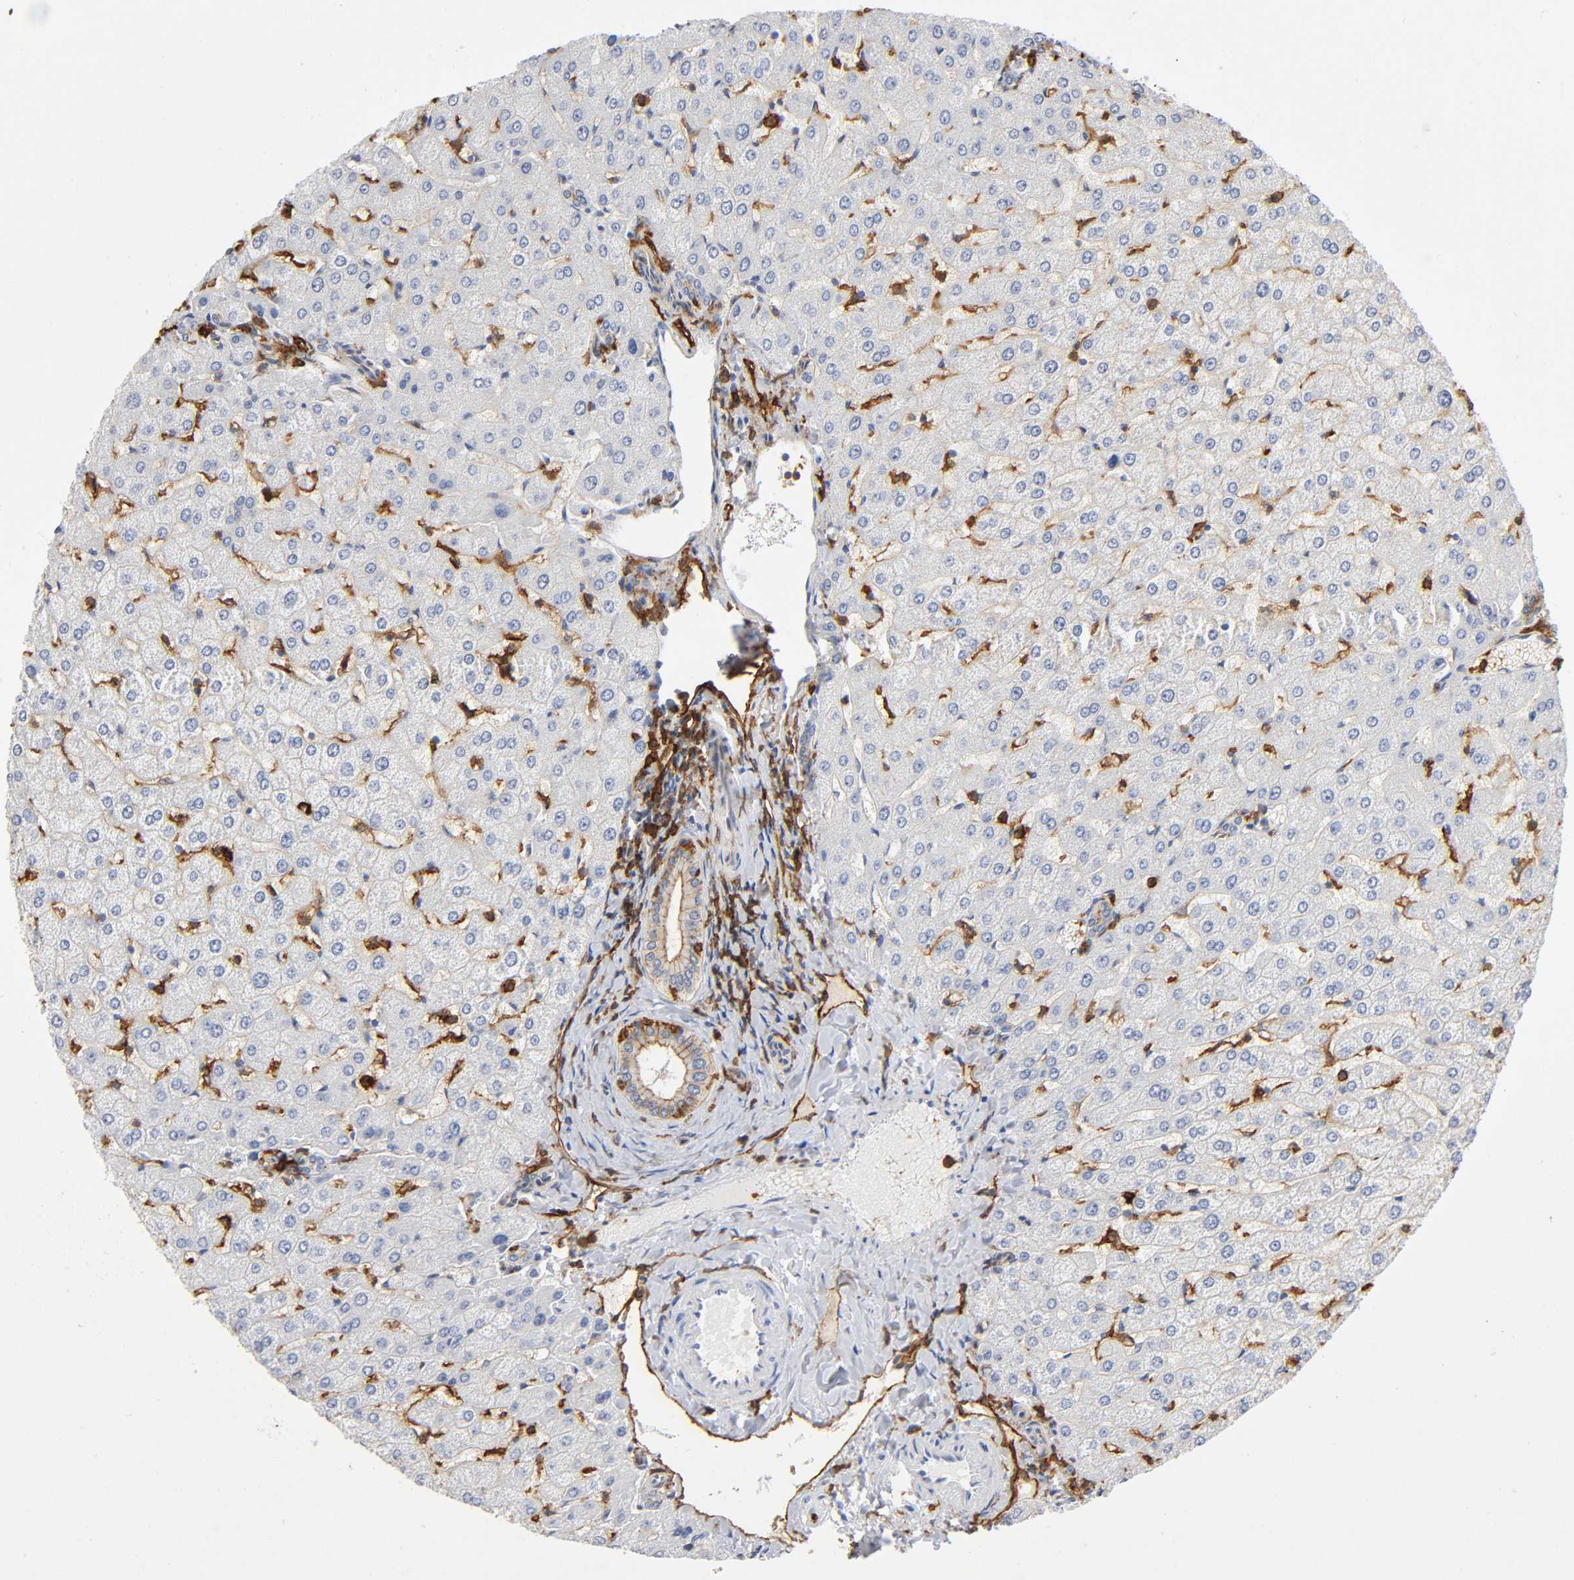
{"staining": {"intensity": "weak", "quantity": "<25%", "location": "cytoplasmic/membranous"}, "tissue": "liver", "cell_type": "Cholangiocytes", "image_type": "normal", "snomed": [{"axis": "morphology", "description": "Normal tissue, NOS"}, {"axis": "morphology", "description": "Fibrosis, NOS"}, {"axis": "topography", "description": "Liver"}], "caption": "Immunohistochemistry (IHC) micrograph of unremarkable liver stained for a protein (brown), which shows no expression in cholangiocytes.", "gene": "LYN", "patient": {"sex": "female", "age": 29}}